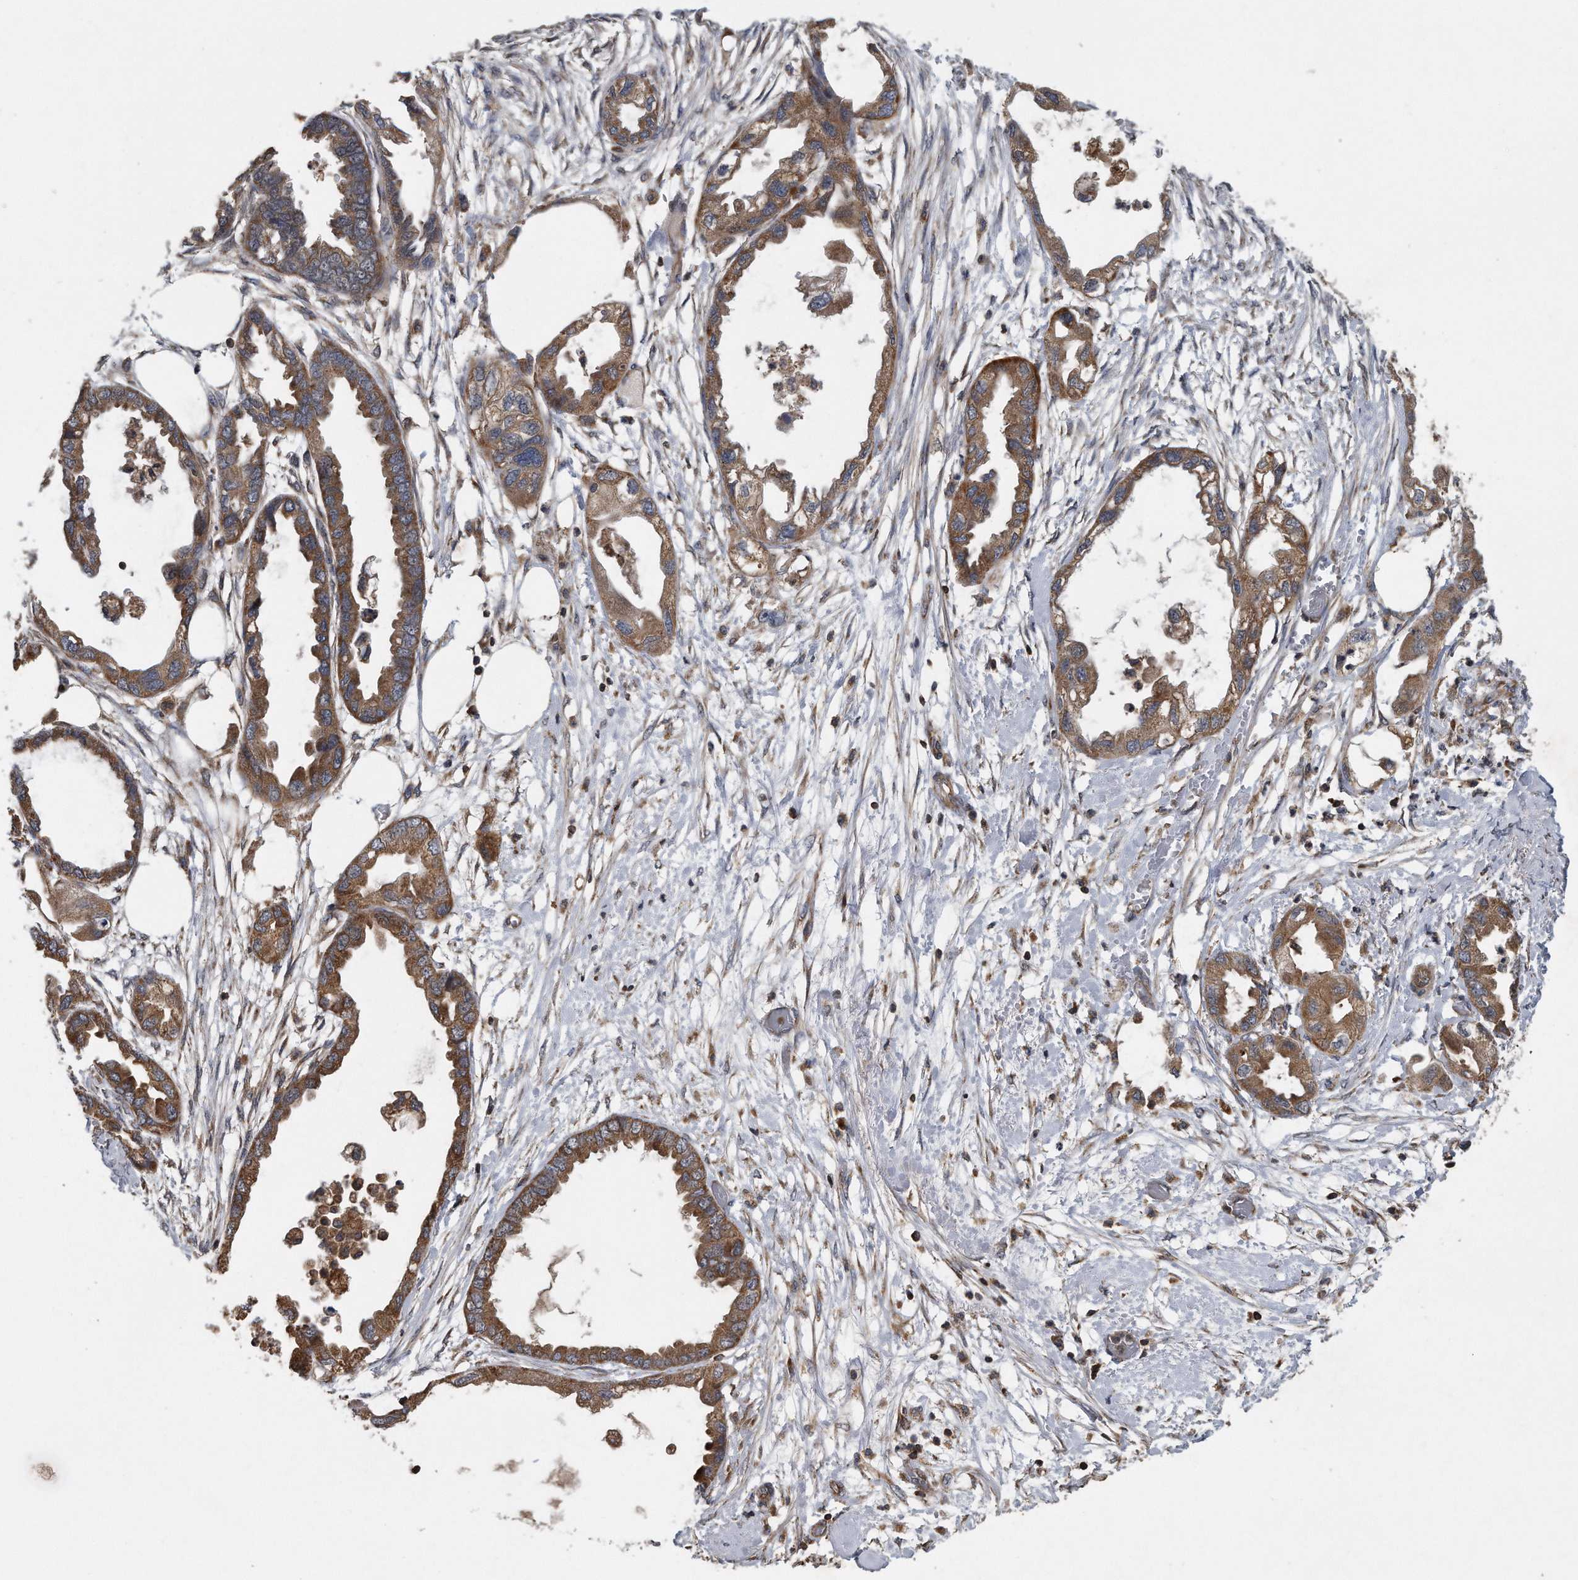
{"staining": {"intensity": "moderate", "quantity": ">75%", "location": "cytoplasmic/membranous"}, "tissue": "endometrial cancer", "cell_type": "Tumor cells", "image_type": "cancer", "snomed": [{"axis": "morphology", "description": "Adenocarcinoma, NOS"}, {"axis": "morphology", "description": "Adenocarcinoma, metastatic, NOS"}, {"axis": "topography", "description": "Adipose tissue"}, {"axis": "topography", "description": "Endometrium"}], "caption": "DAB (3,3'-diaminobenzidine) immunohistochemical staining of endometrial cancer displays moderate cytoplasmic/membranous protein expression in about >75% of tumor cells.", "gene": "ALPK2", "patient": {"sex": "female", "age": 67}}